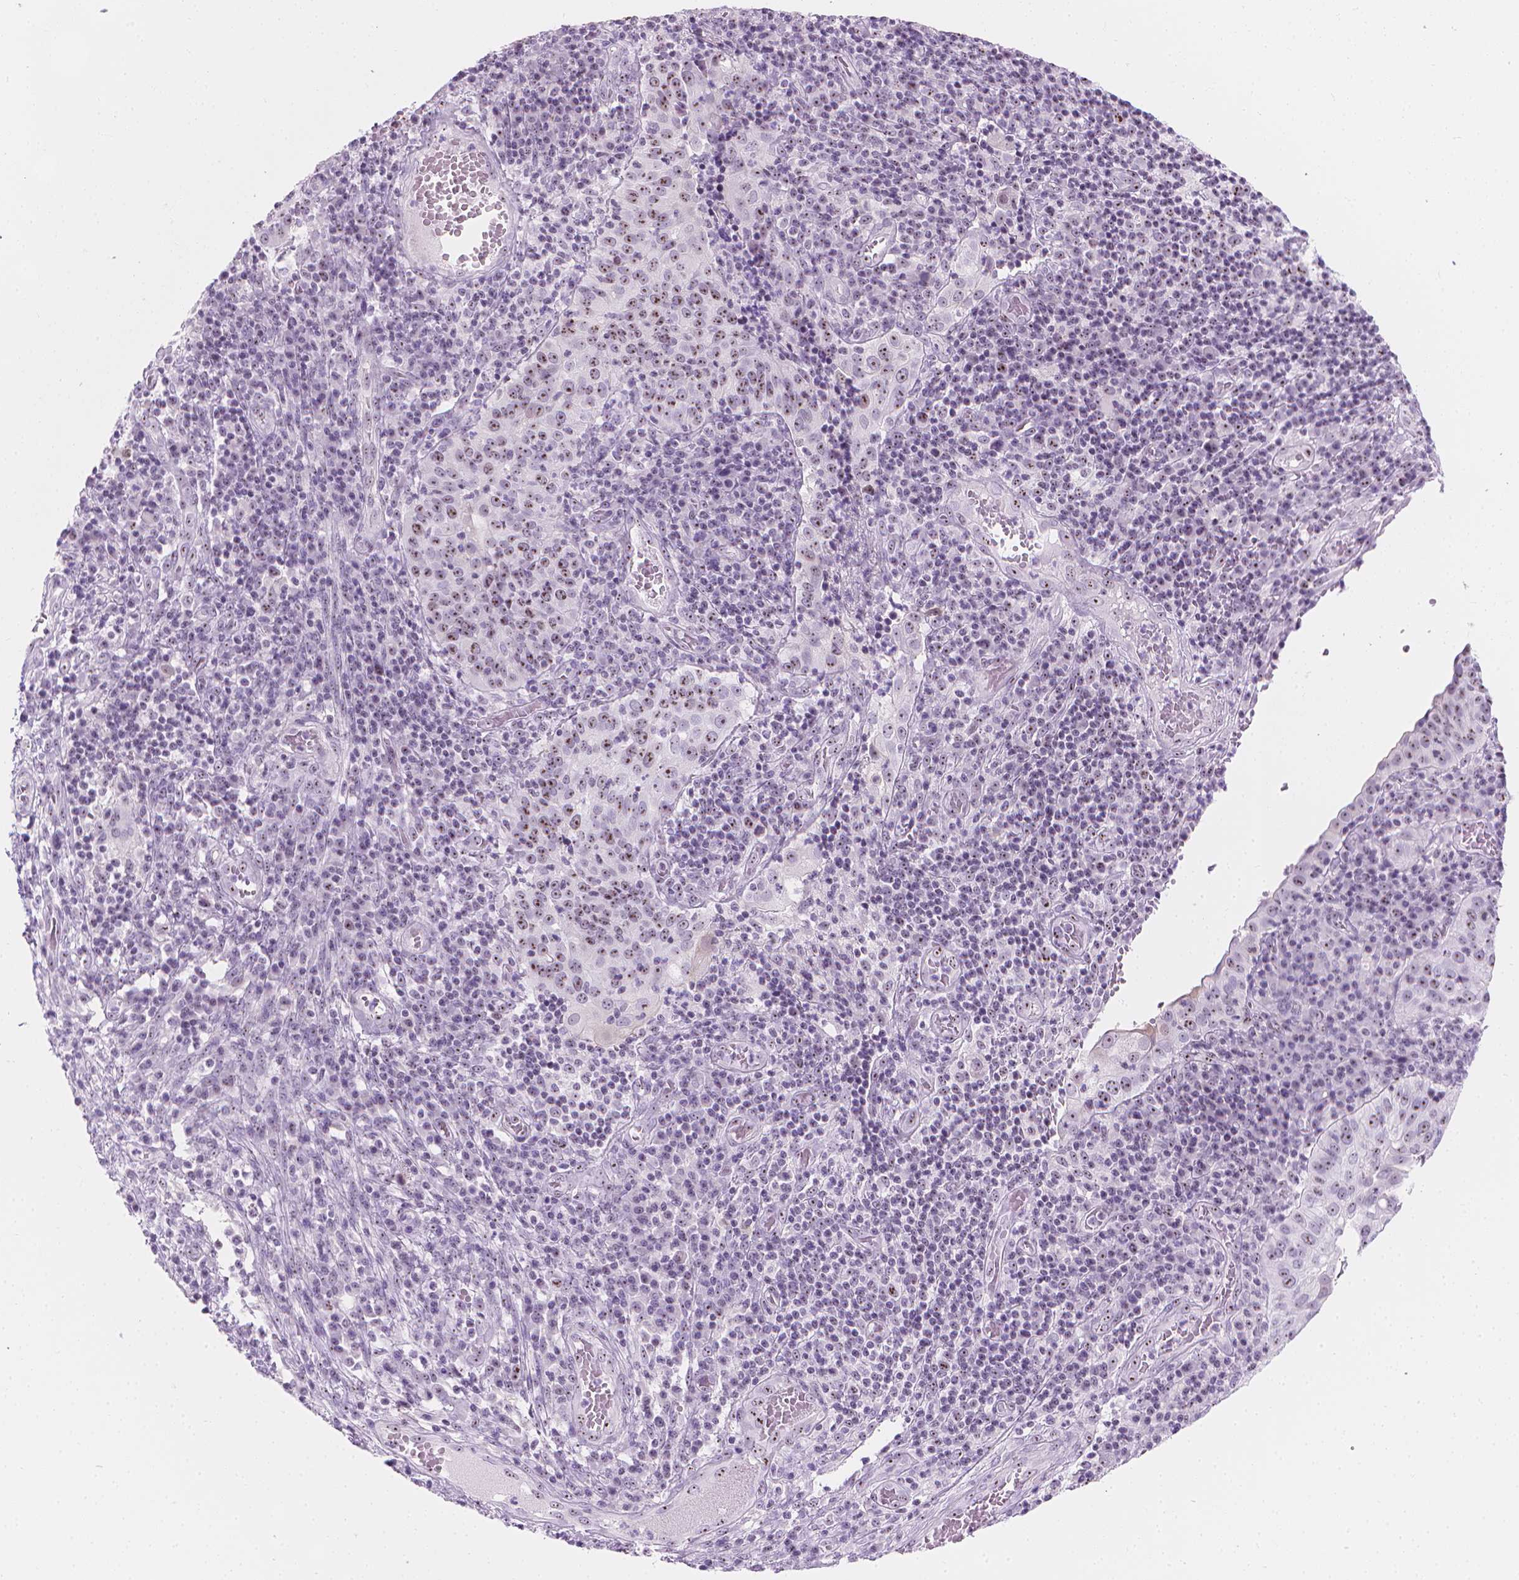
{"staining": {"intensity": "moderate", "quantity": "25%-75%", "location": "nuclear"}, "tissue": "cervical cancer", "cell_type": "Tumor cells", "image_type": "cancer", "snomed": [{"axis": "morphology", "description": "Squamous cell carcinoma, NOS"}, {"axis": "topography", "description": "Cervix"}], "caption": "Moderate nuclear expression is seen in about 25%-75% of tumor cells in cervical cancer (squamous cell carcinoma). (DAB (3,3'-diaminobenzidine) IHC, brown staining for protein, blue staining for nuclei).", "gene": "NOL7", "patient": {"sex": "female", "age": 39}}